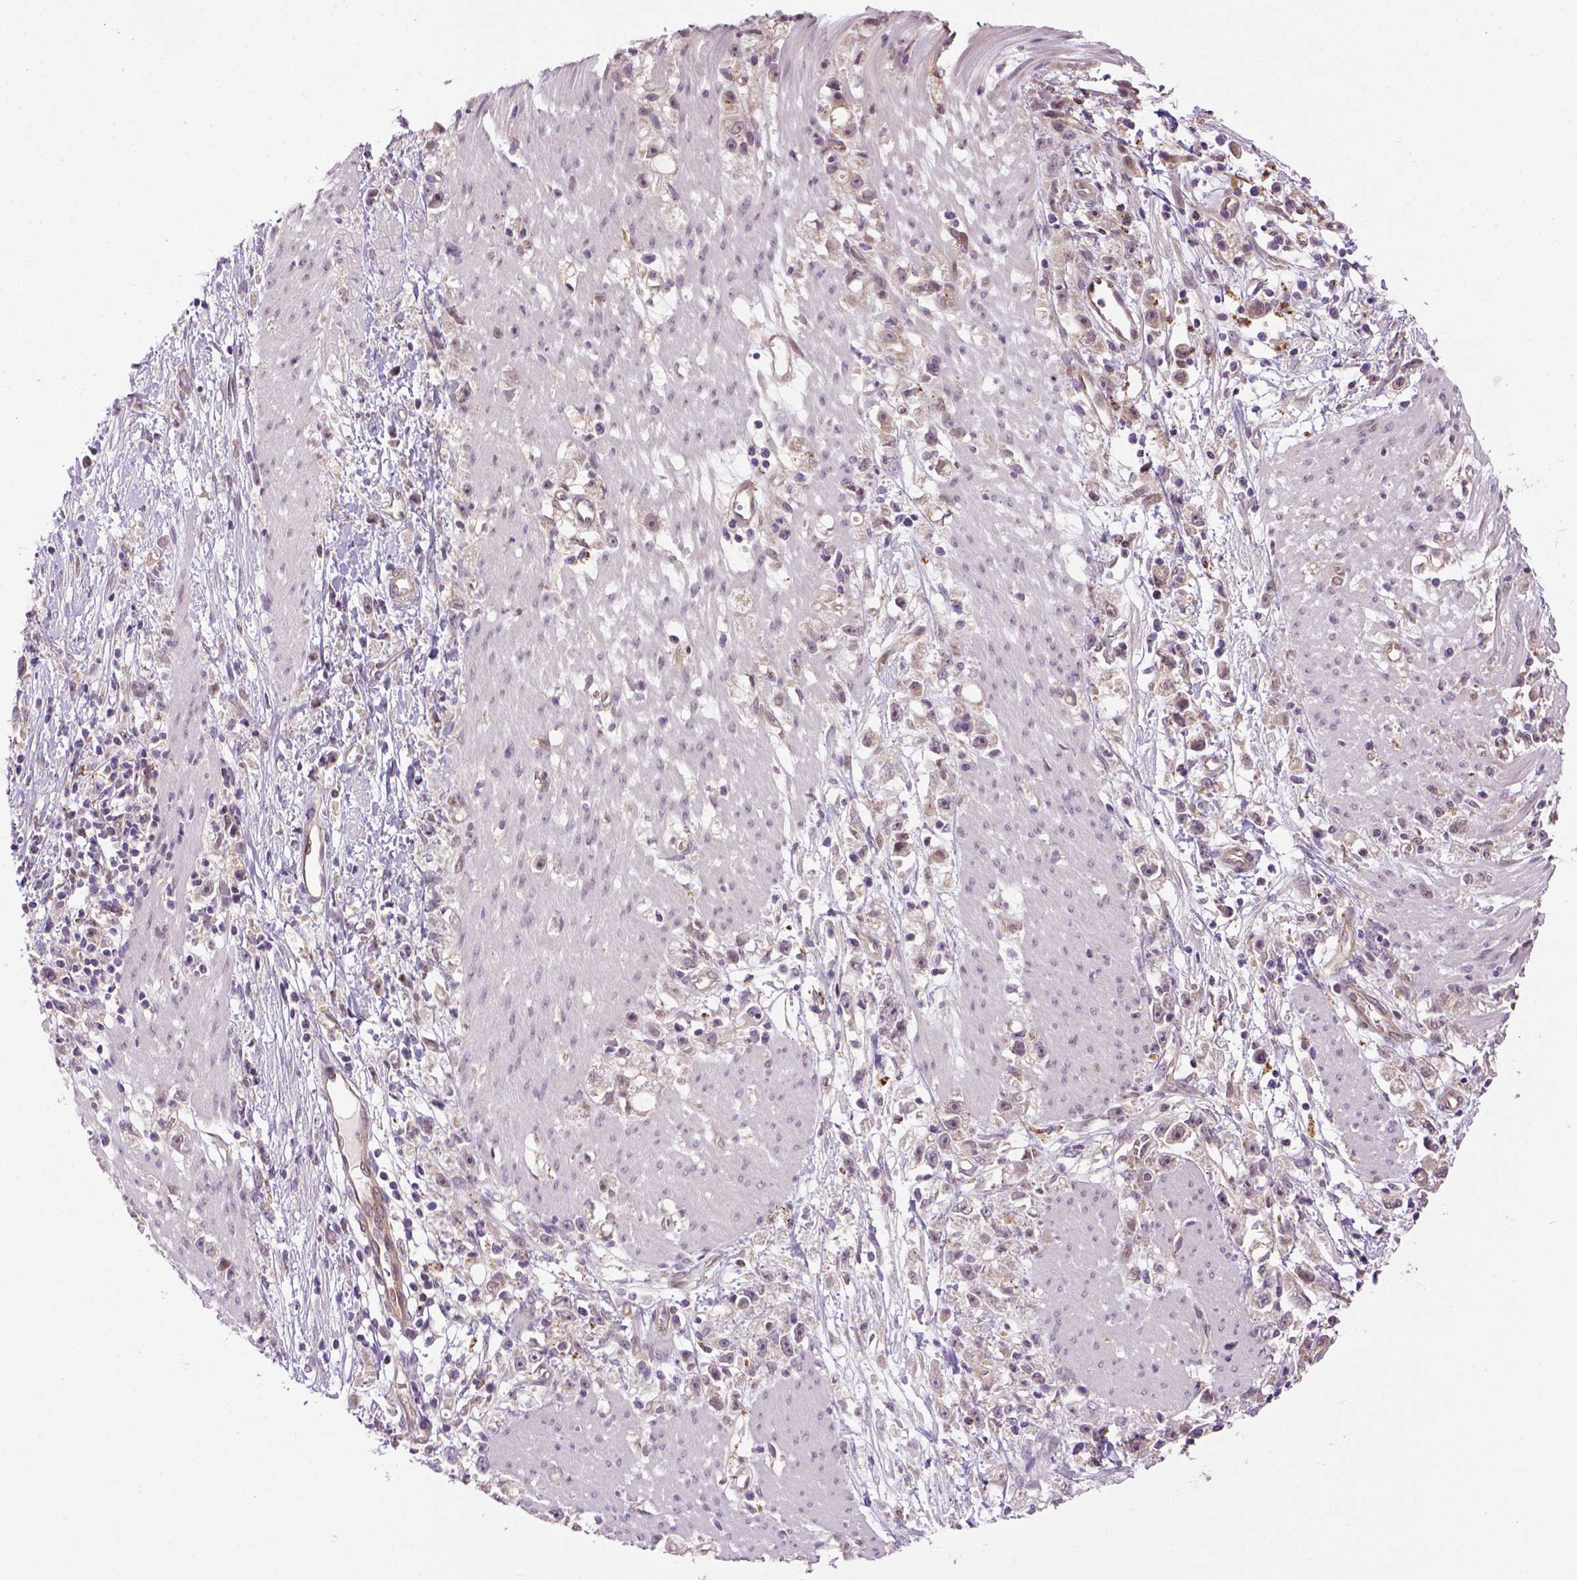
{"staining": {"intensity": "negative", "quantity": "none", "location": "none"}, "tissue": "stomach cancer", "cell_type": "Tumor cells", "image_type": "cancer", "snomed": [{"axis": "morphology", "description": "Adenocarcinoma, NOS"}, {"axis": "topography", "description": "Stomach"}], "caption": "High power microscopy micrograph of an IHC histopathology image of stomach cancer (adenocarcinoma), revealing no significant positivity in tumor cells.", "gene": "KAZN", "patient": {"sex": "female", "age": 59}}